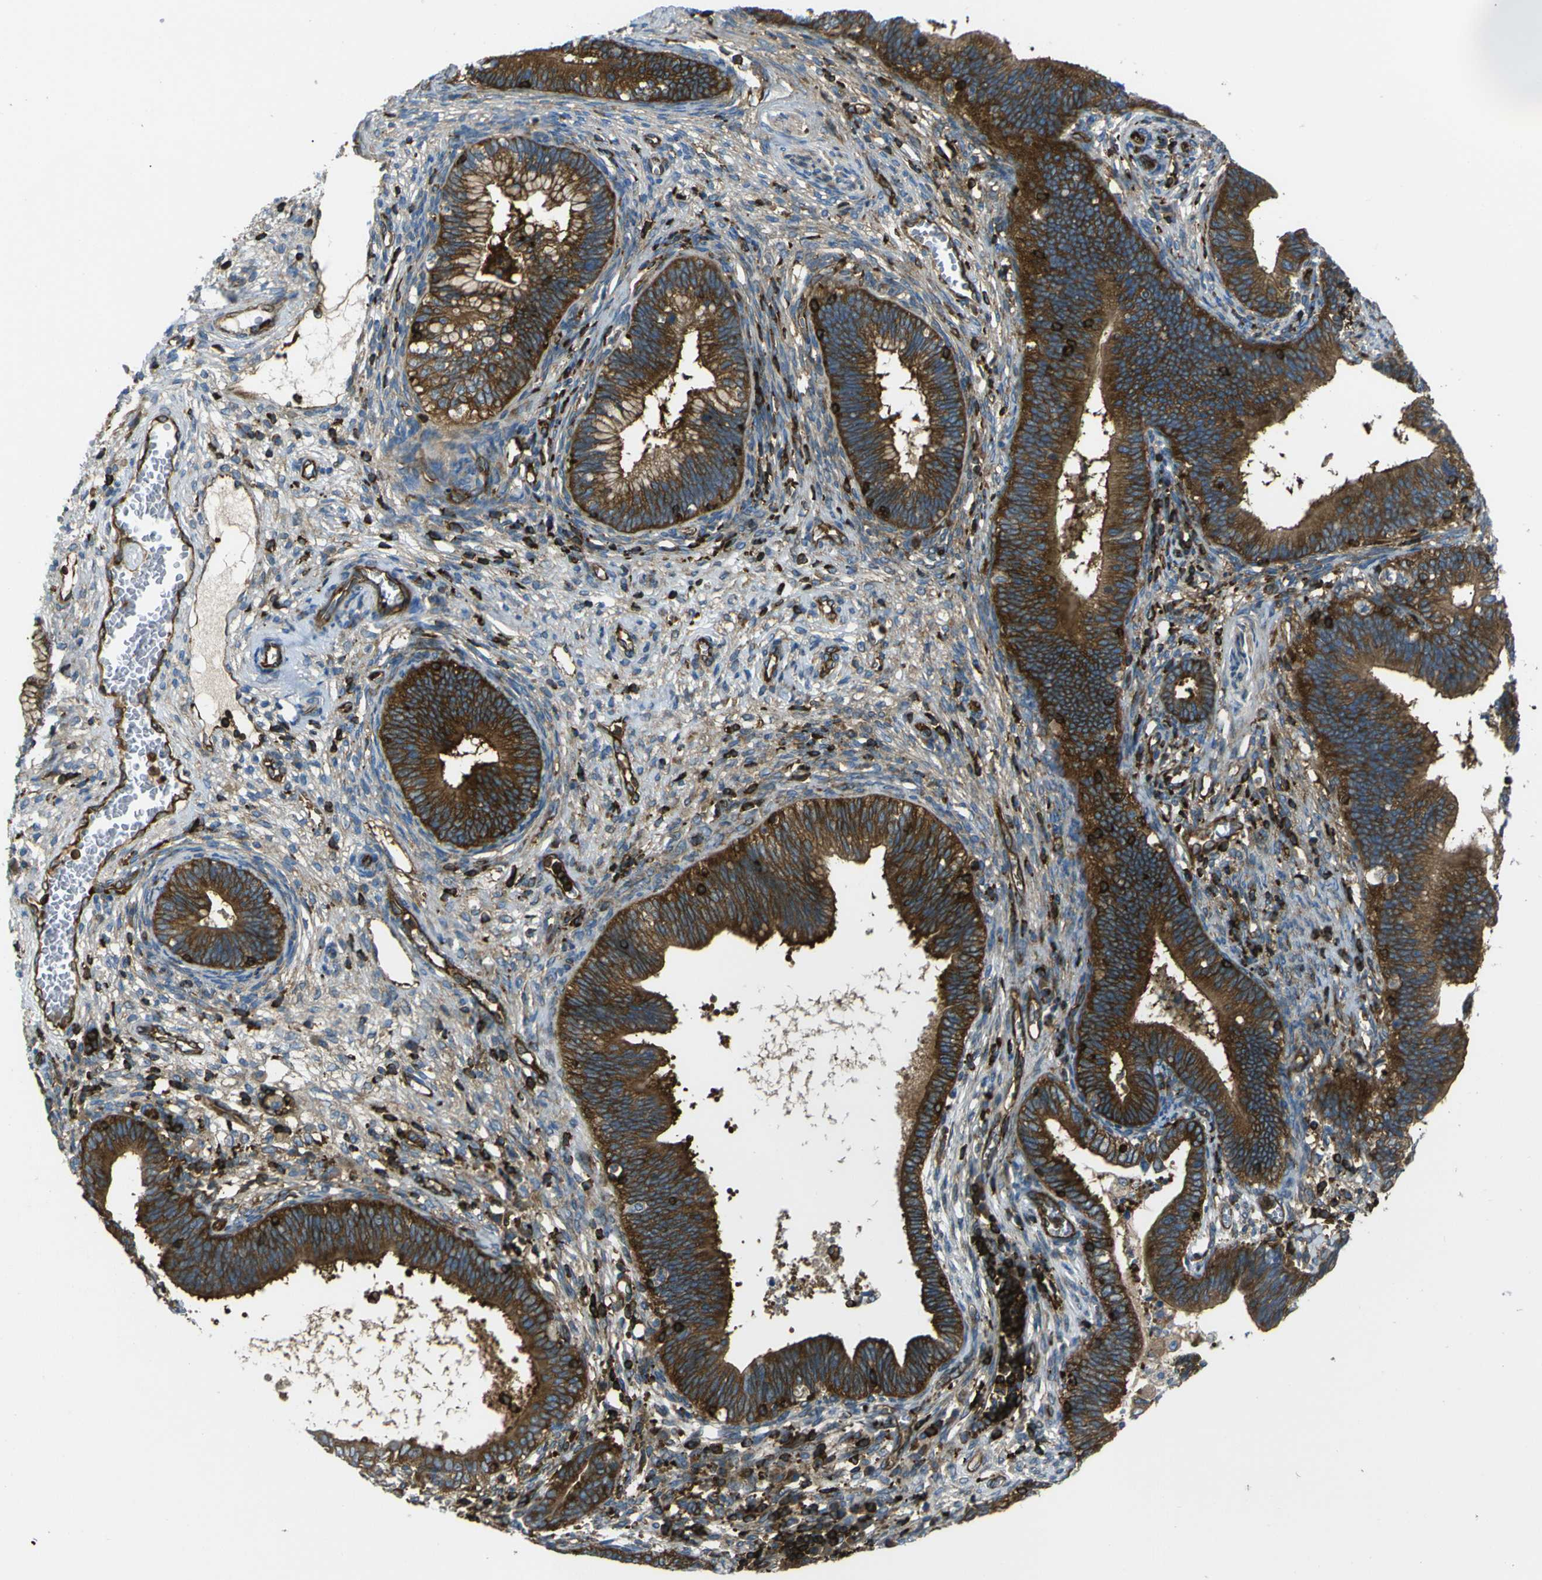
{"staining": {"intensity": "strong", "quantity": ">75%", "location": "cytoplasmic/membranous"}, "tissue": "cervical cancer", "cell_type": "Tumor cells", "image_type": "cancer", "snomed": [{"axis": "morphology", "description": "Adenocarcinoma, NOS"}, {"axis": "topography", "description": "Cervix"}], "caption": "Immunohistochemical staining of human cervical cancer demonstrates high levels of strong cytoplasmic/membranous protein expression in approximately >75% of tumor cells.", "gene": "ARHGEF1", "patient": {"sex": "female", "age": 44}}